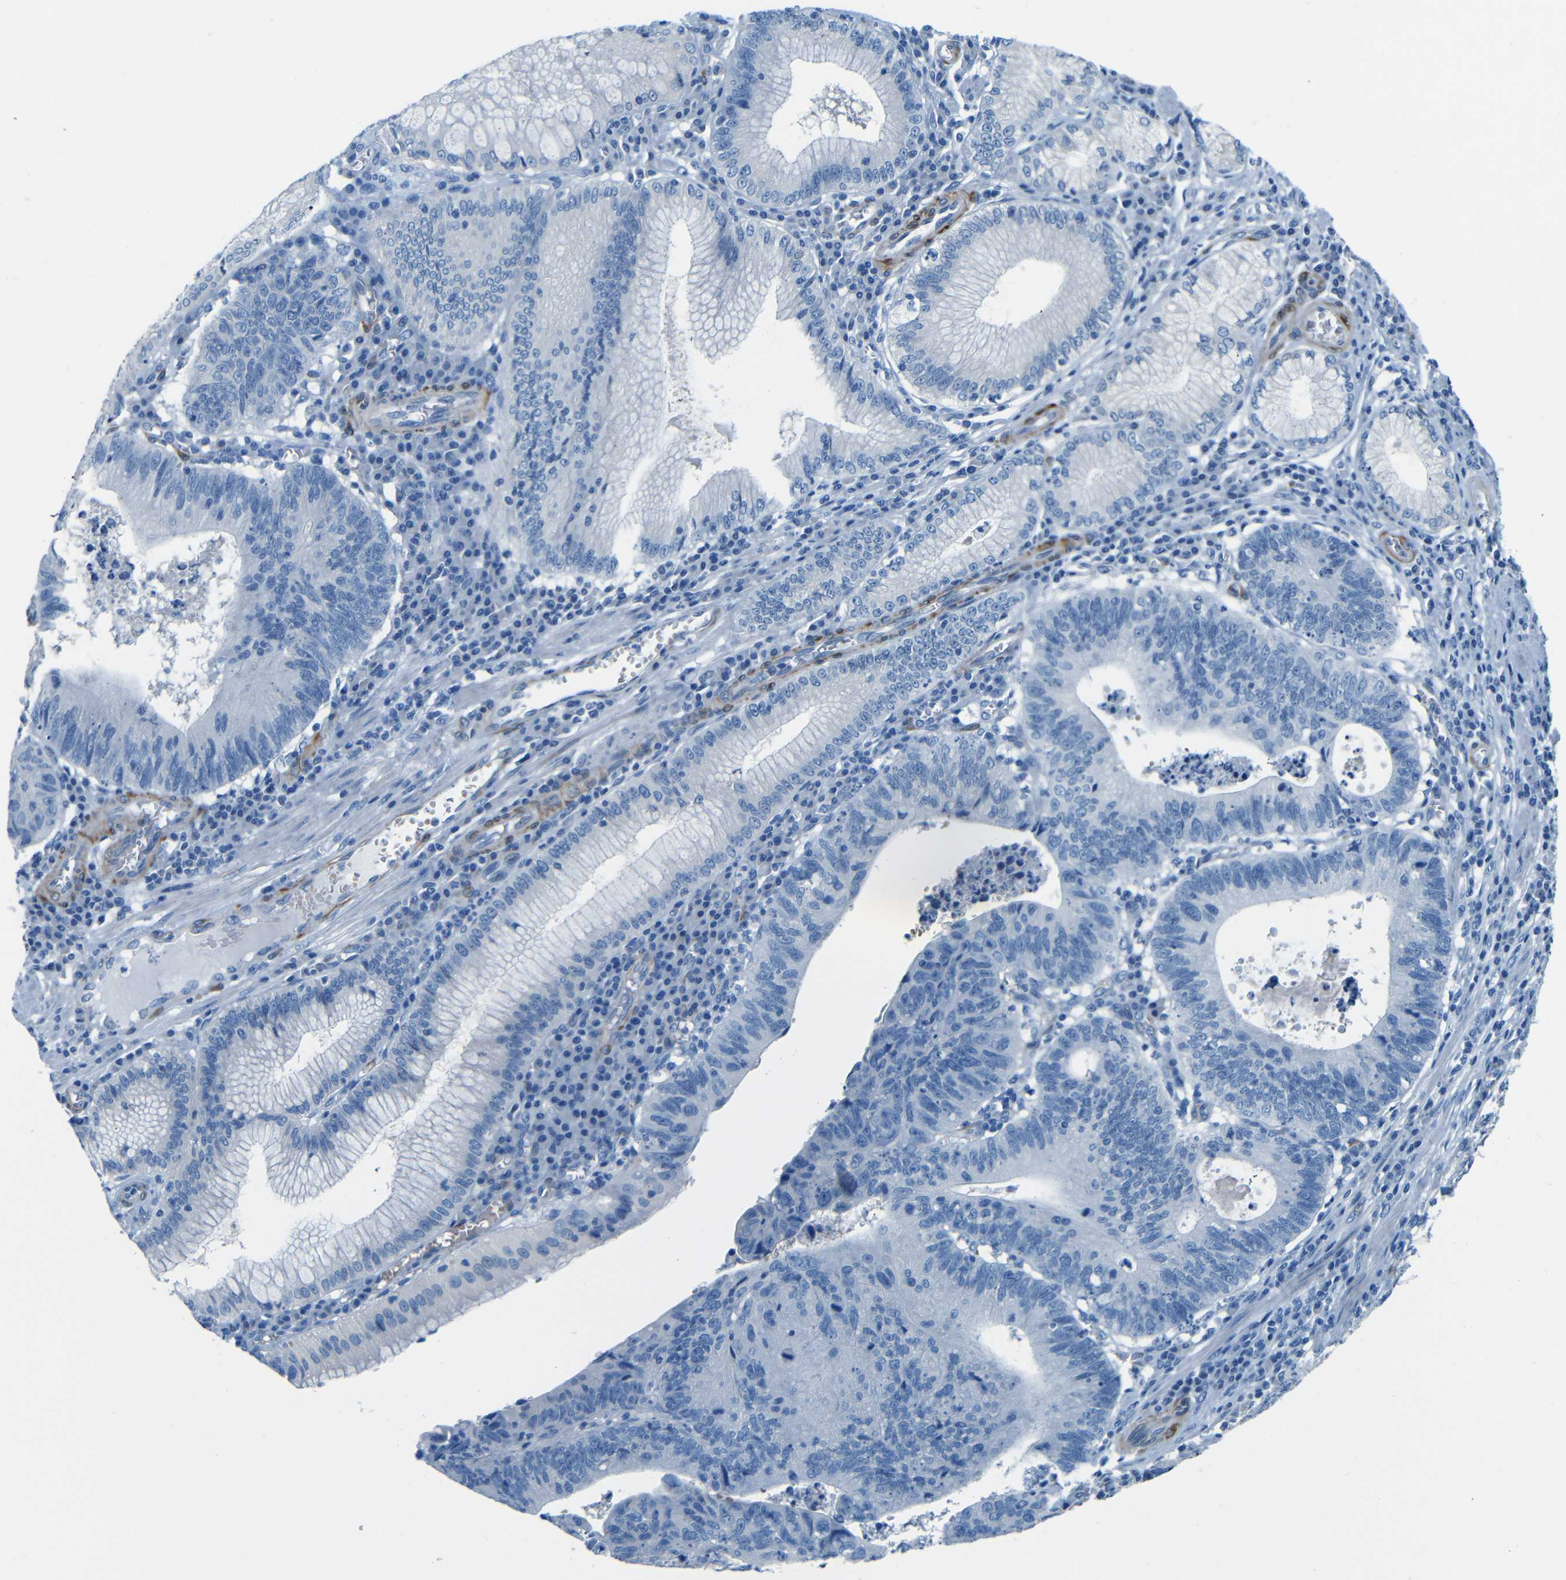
{"staining": {"intensity": "negative", "quantity": "none", "location": "none"}, "tissue": "stomach cancer", "cell_type": "Tumor cells", "image_type": "cancer", "snomed": [{"axis": "morphology", "description": "Adenocarcinoma, NOS"}, {"axis": "topography", "description": "Stomach"}], "caption": "Stomach cancer was stained to show a protein in brown. There is no significant positivity in tumor cells.", "gene": "MAP2", "patient": {"sex": "male", "age": 59}}